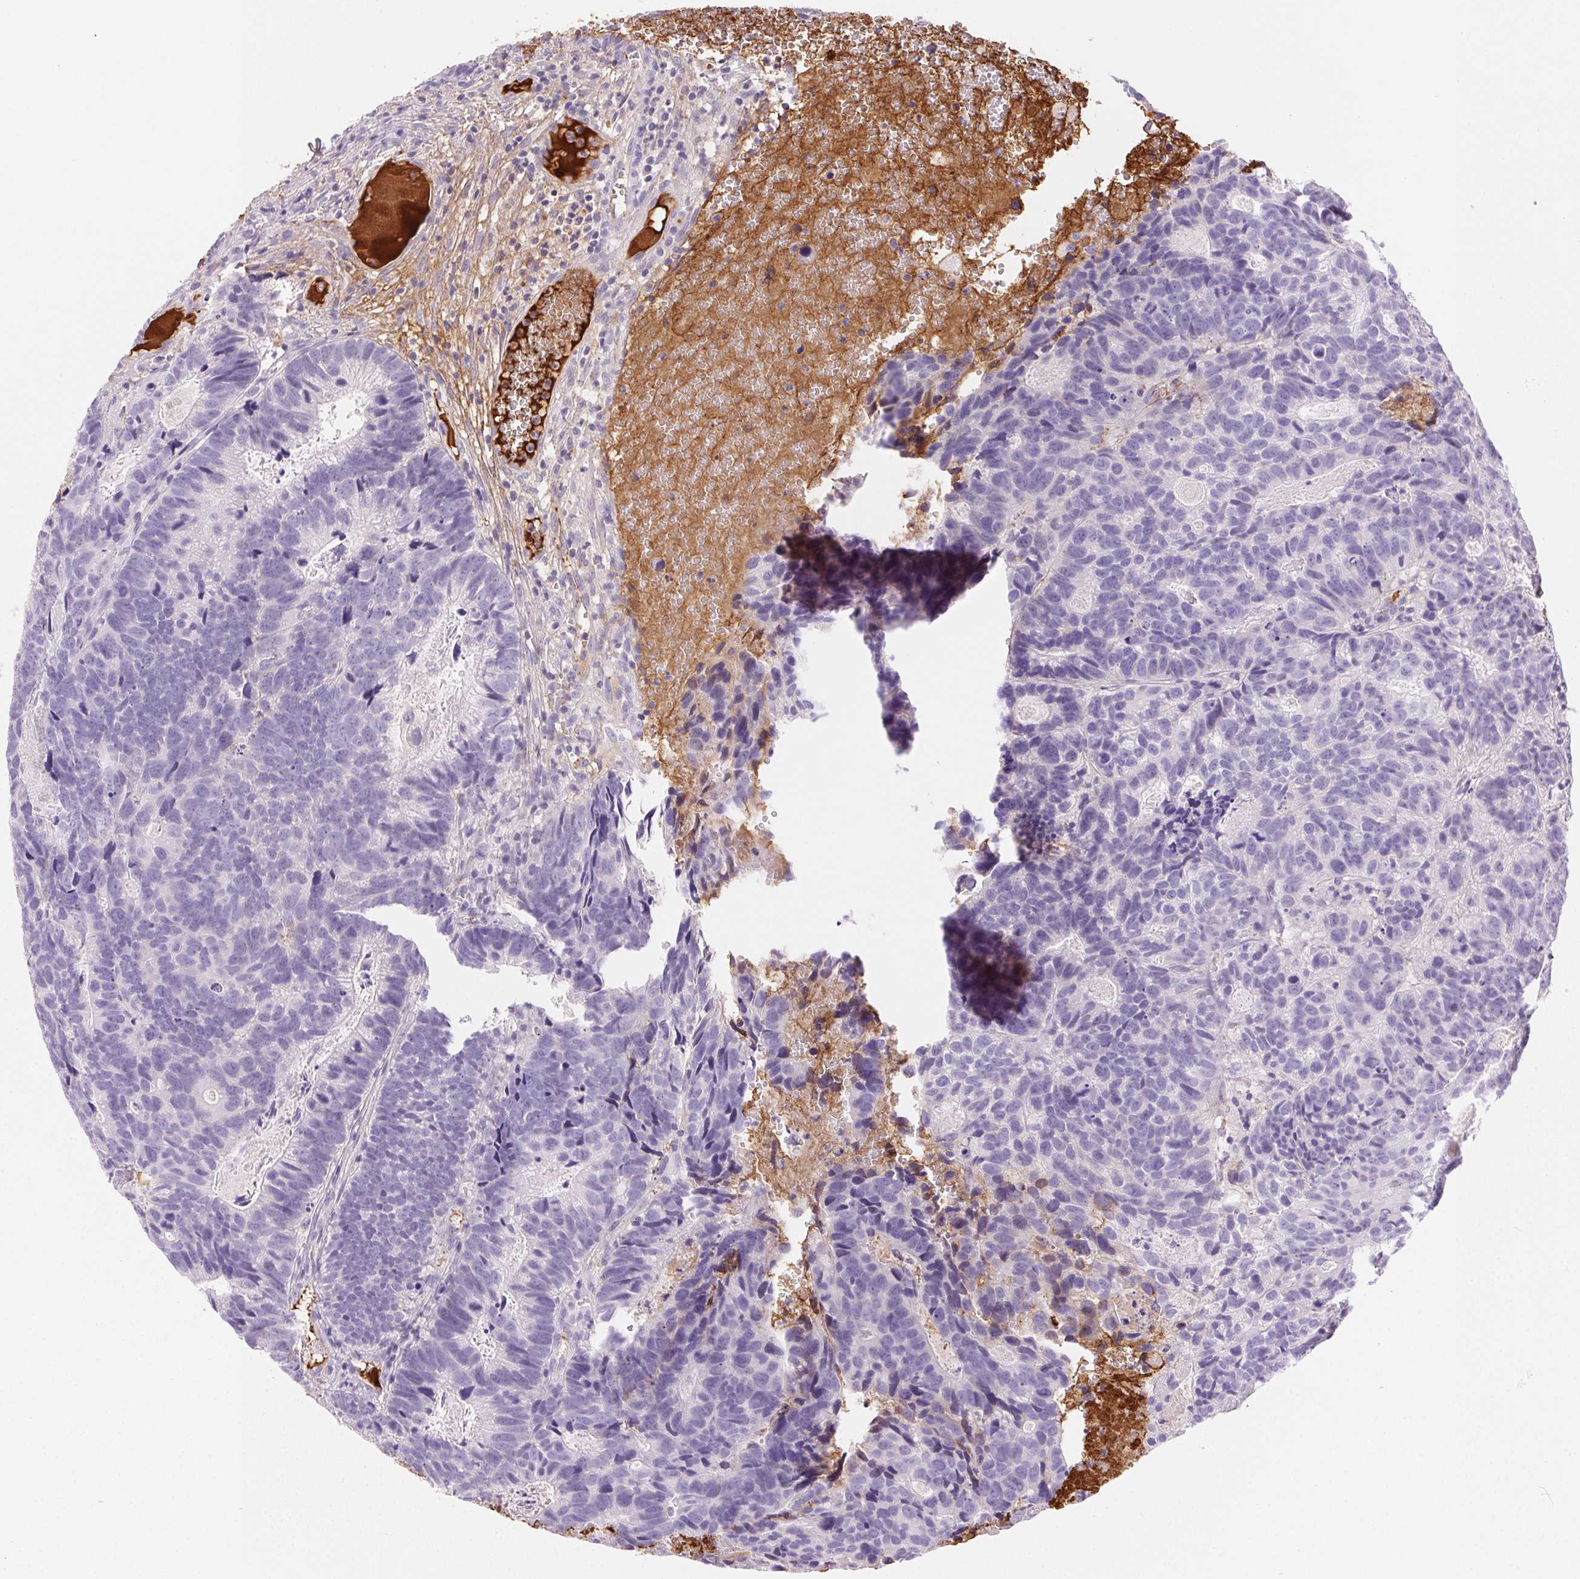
{"staining": {"intensity": "negative", "quantity": "none", "location": "none"}, "tissue": "head and neck cancer", "cell_type": "Tumor cells", "image_type": "cancer", "snomed": [{"axis": "morphology", "description": "Adenocarcinoma, NOS"}, {"axis": "topography", "description": "Head-Neck"}], "caption": "The micrograph reveals no staining of tumor cells in head and neck adenocarcinoma.", "gene": "FGA", "patient": {"sex": "male", "age": 62}}